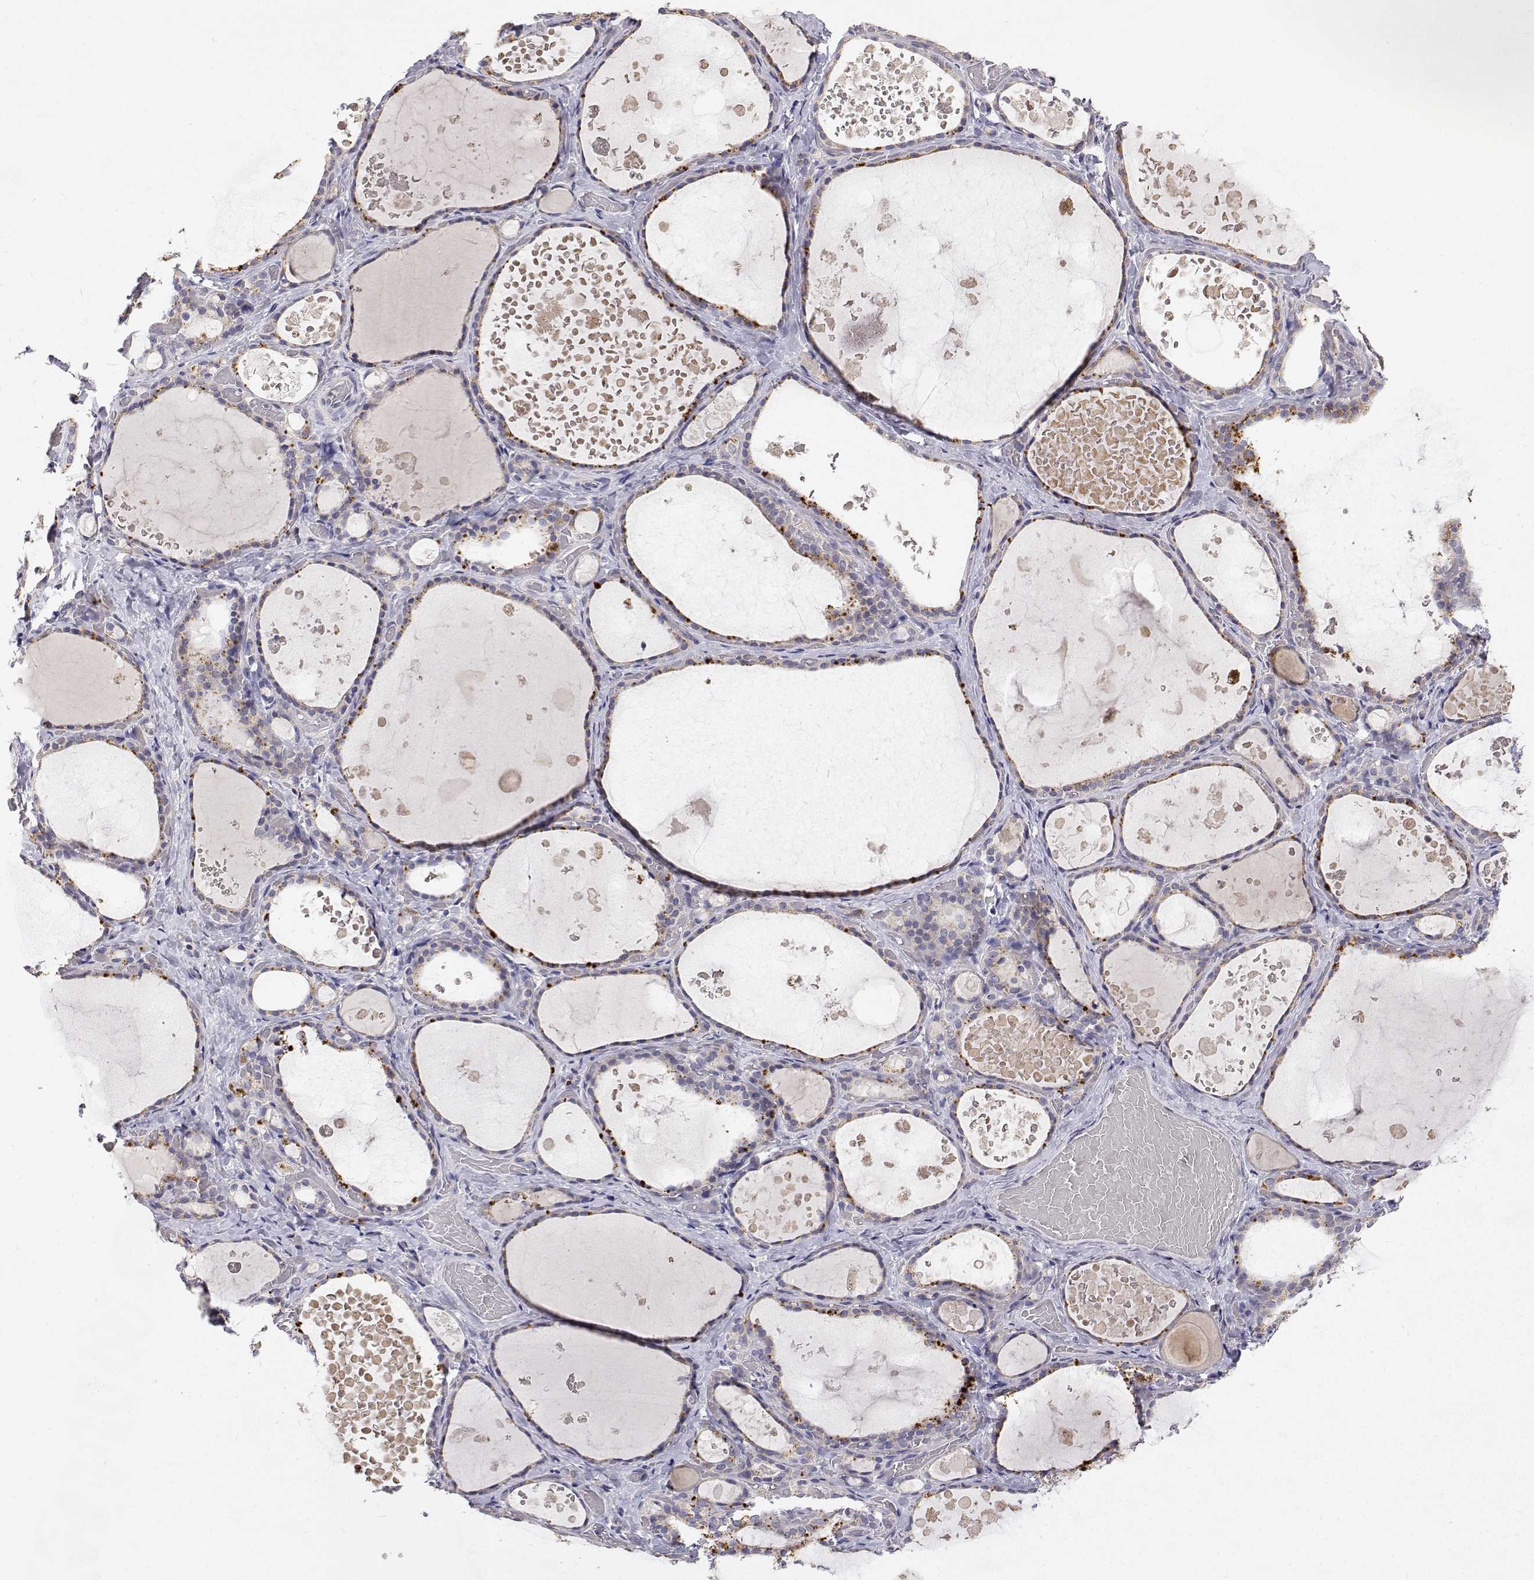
{"staining": {"intensity": "moderate", "quantity": "<25%", "location": "cytoplasmic/membranous"}, "tissue": "thyroid gland", "cell_type": "Glandular cells", "image_type": "normal", "snomed": [{"axis": "morphology", "description": "Normal tissue, NOS"}, {"axis": "topography", "description": "Thyroid gland"}], "caption": "This photomicrograph reveals IHC staining of benign thyroid gland, with low moderate cytoplasmic/membranous expression in approximately <25% of glandular cells.", "gene": "TRIM60", "patient": {"sex": "female", "age": 56}}